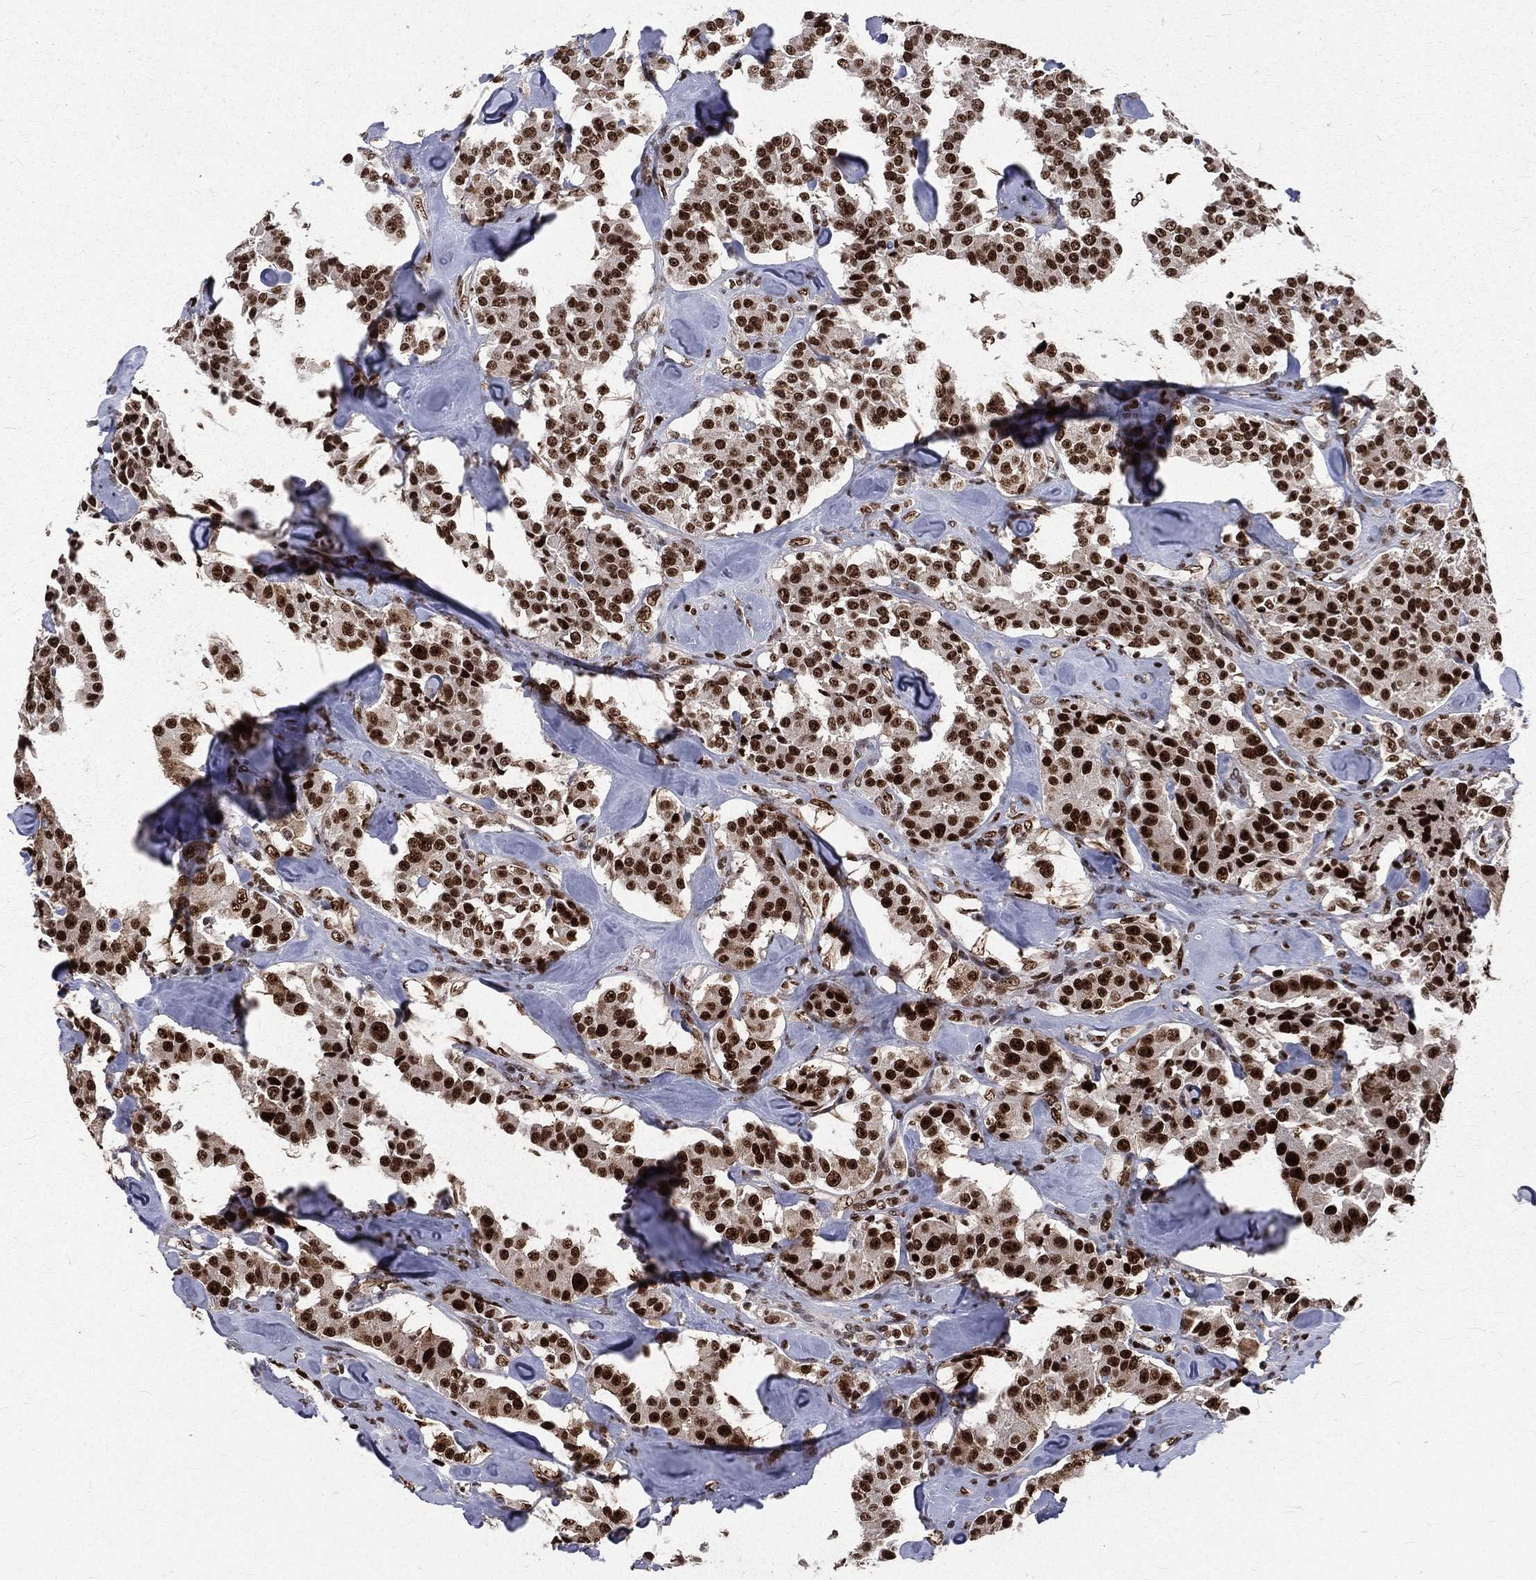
{"staining": {"intensity": "strong", "quantity": ">75%", "location": "nuclear"}, "tissue": "carcinoid", "cell_type": "Tumor cells", "image_type": "cancer", "snomed": [{"axis": "morphology", "description": "Carcinoid, malignant, NOS"}, {"axis": "topography", "description": "Pancreas"}], "caption": "Carcinoid was stained to show a protein in brown. There is high levels of strong nuclear staining in approximately >75% of tumor cells.", "gene": "POLB", "patient": {"sex": "male", "age": 41}}